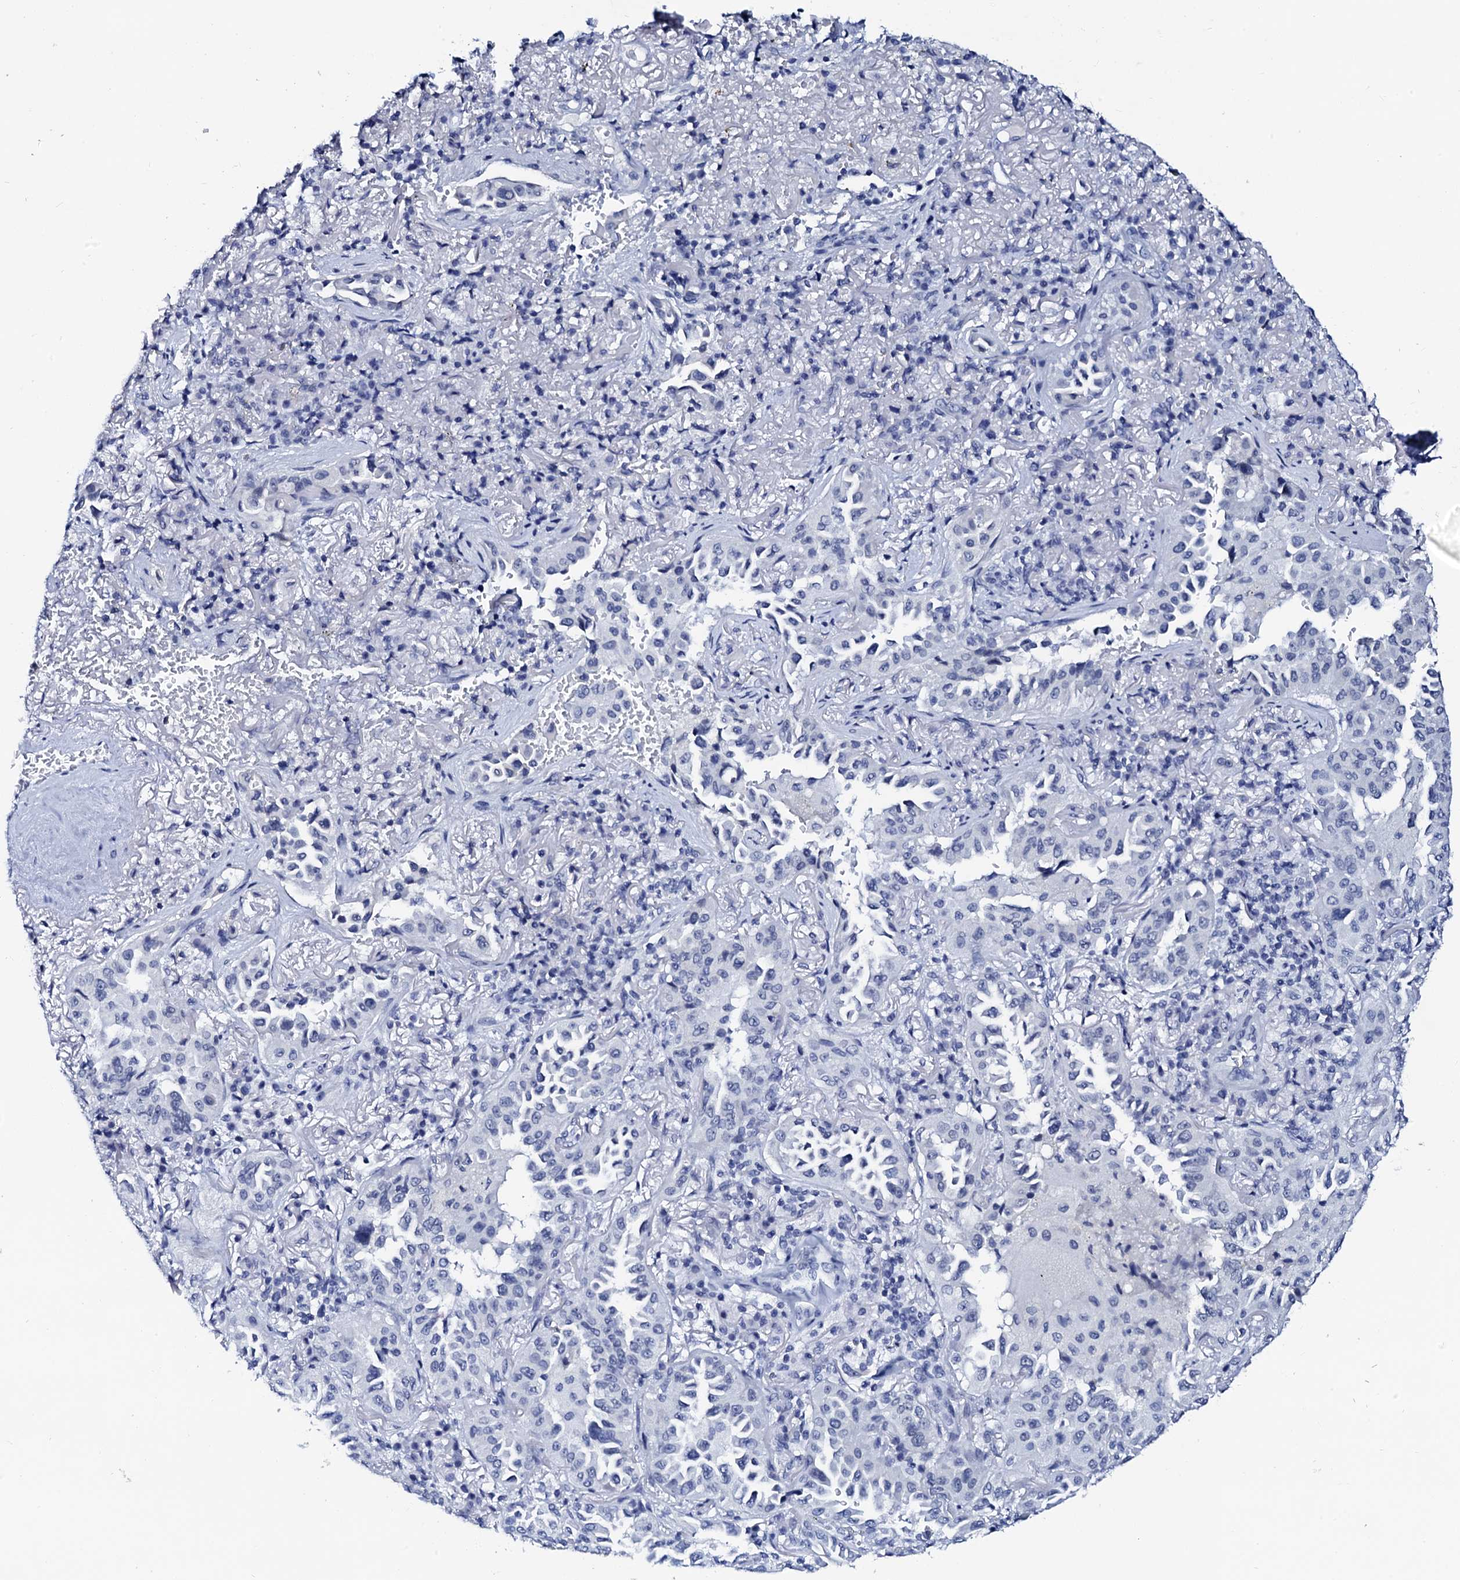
{"staining": {"intensity": "negative", "quantity": "none", "location": "none"}, "tissue": "lung cancer", "cell_type": "Tumor cells", "image_type": "cancer", "snomed": [{"axis": "morphology", "description": "Adenocarcinoma, NOS"}, {"axis": "topography", "description": "Lung"}], "caption": "Adenocarcinoma (lung) stained for a protein using immunohistochemistry displays no expression tumor cells.", "gene": "SPATA19", "patient": {"sex": "female", "age": 69}}